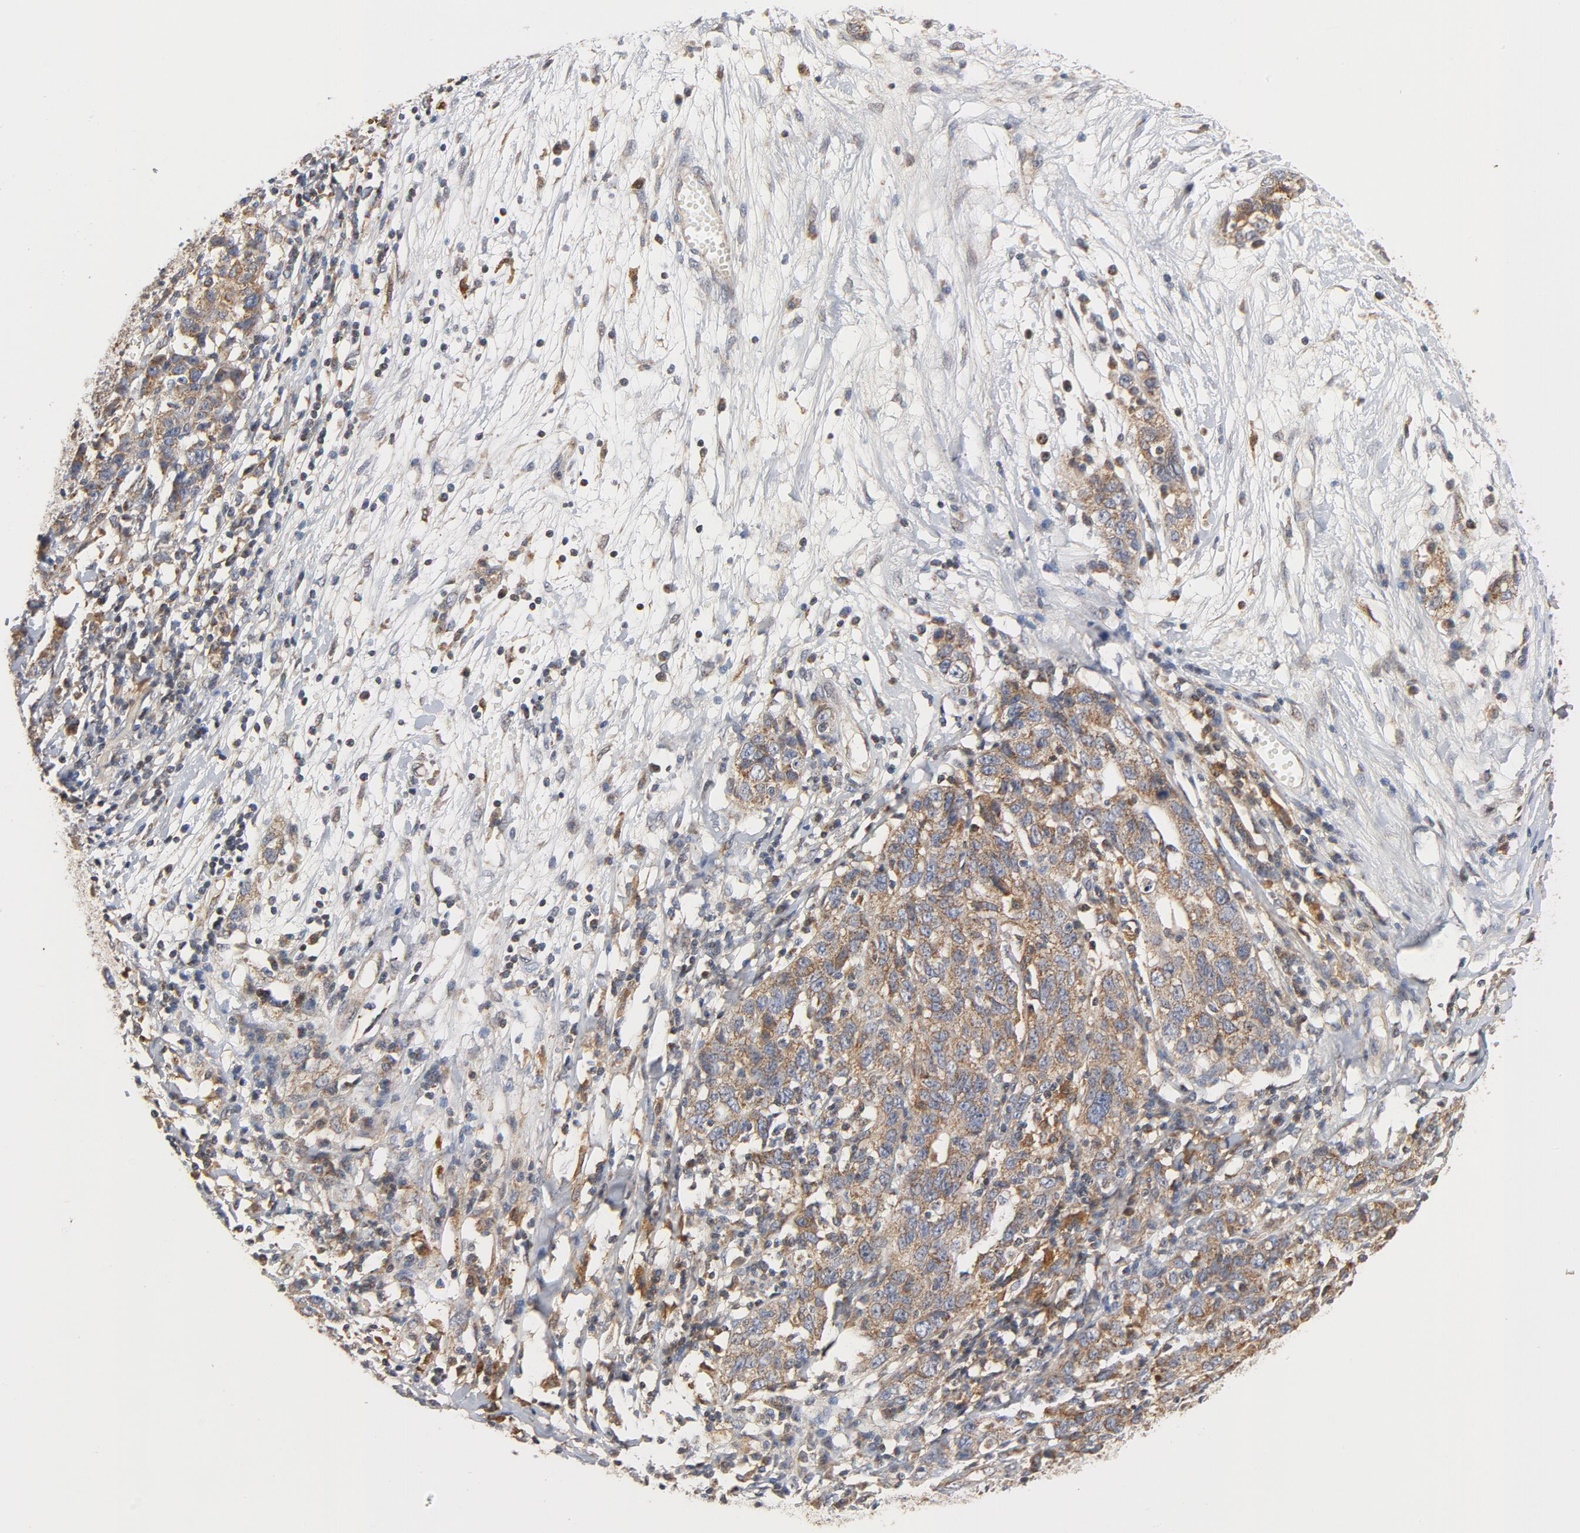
{"staining": {"intensity": "moderate", "quantity": ">75%", "location": "cytoplasmic/membranous"}, "tissue": "ovarian cancer", "cell_type": "Tumor cells", "image_type": "cancer", "snomed": [{"axis": "morphology", "description": "Cystadenocarcinoma, serous, NOS"}, {"axis": "topography", "description": "Ovary"}], "caption": "Moderate cytoplasmic/membranous protein positivity is identified in approximately >75% of tumor cells in ovarian serous cystadenocarcinoma.", "gene": "RAPGEF4", "patient": {"sex": "female", "age": 71}}